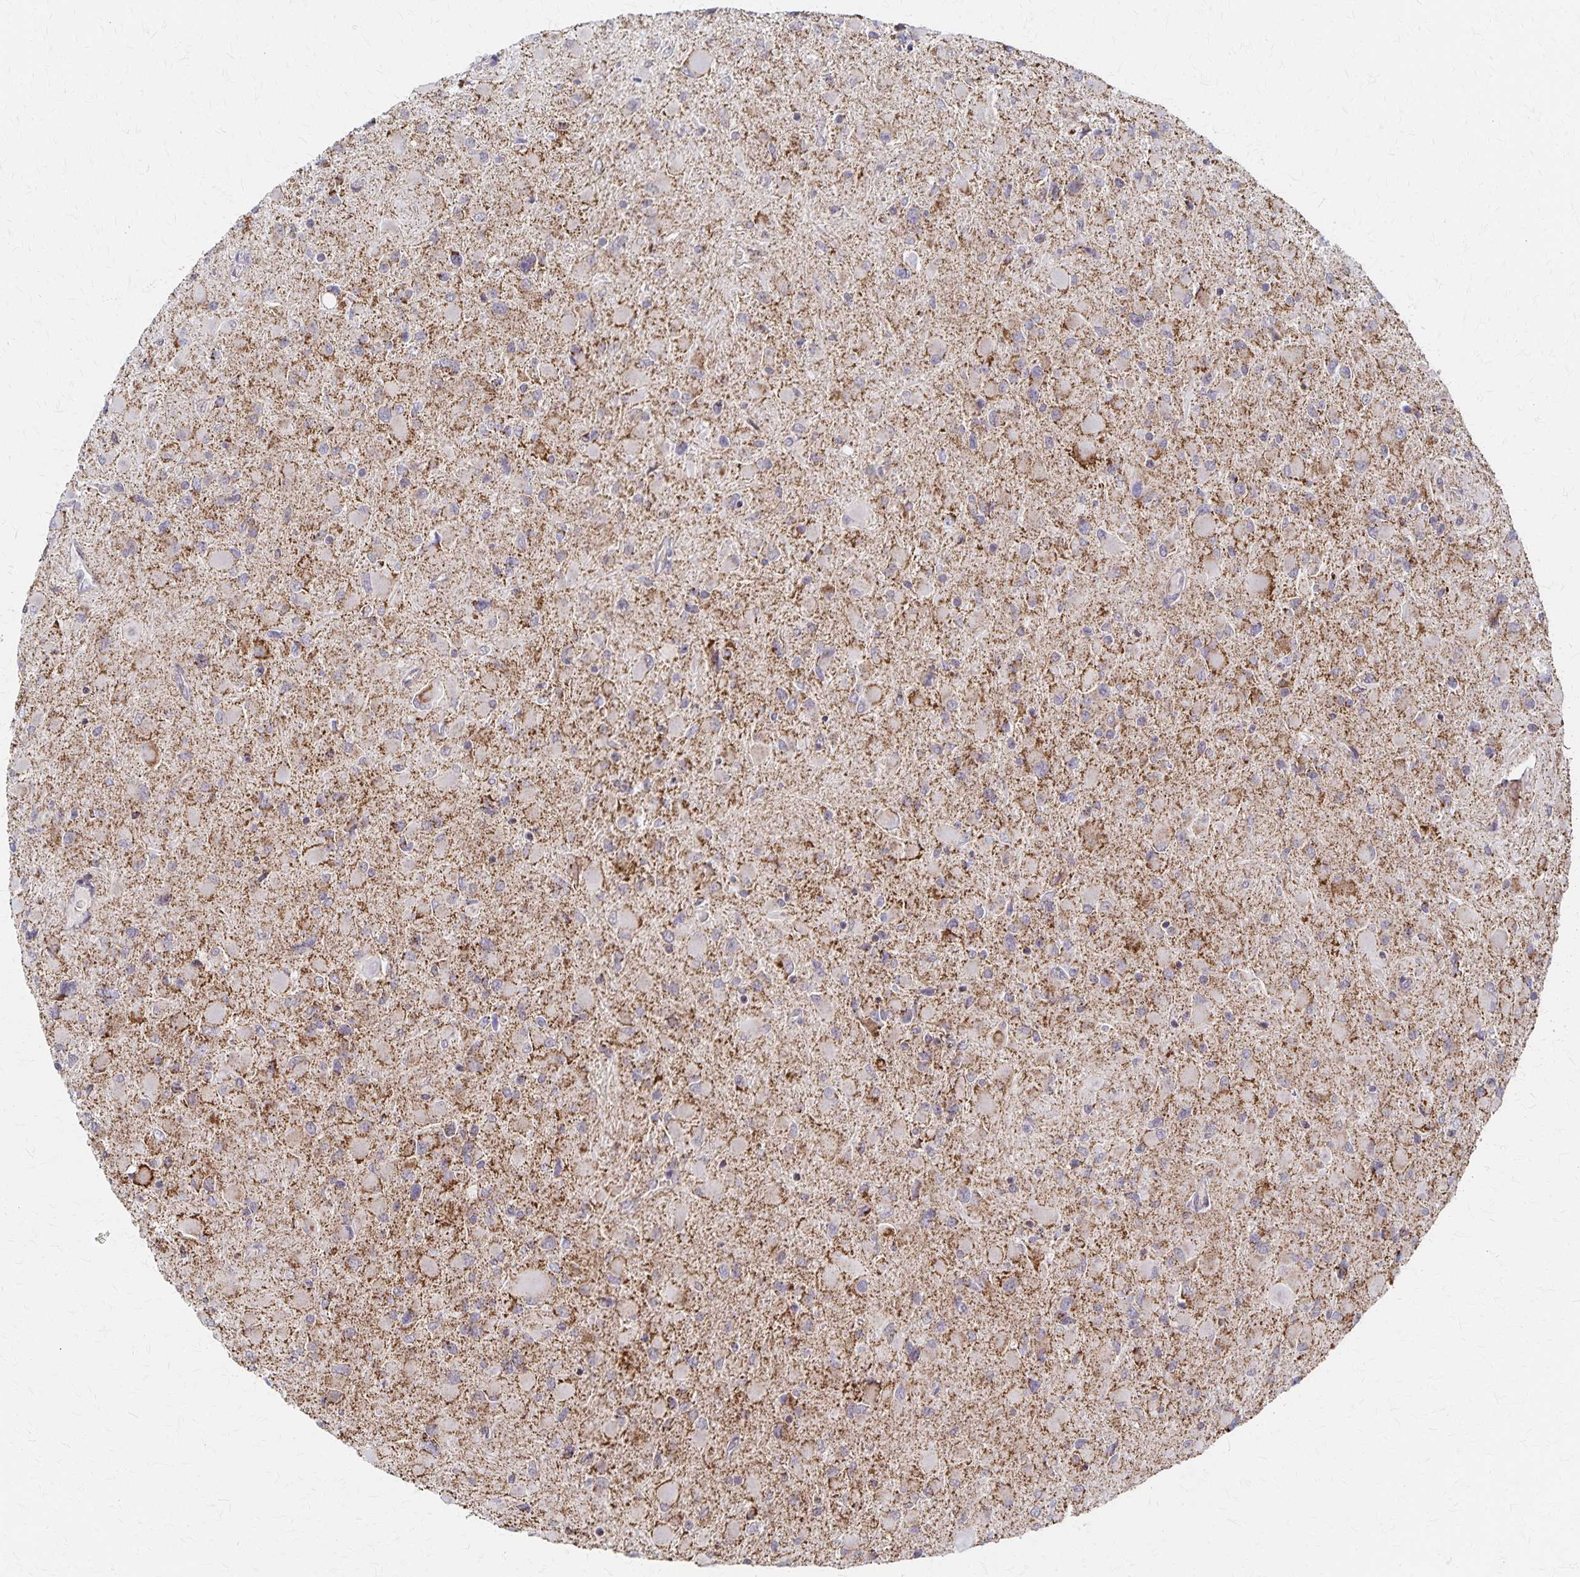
{"staining": {"intensity": "moderate", "quantity": ">75%", "location": "cytoplasmic/membranous"}, "tissue": "glioma", "cell_type": "Tumor cells", "image_type": "cancer", "snomed": [{"axis": "morphology", "description": "Glioma, malignant, High grade"}, {"axis": "topography", "description": "Cerebral cortex"}], "caption": "Malignant glioma (high-grade) stained with DAB IHC demonstrates medium levels of moderate cytoplasmic/membranous staining in approximately >75% of tumor cells. (brown staining indicates protein expression, while blue staining denotes nuclei).", "gene": "DYRK4", "patient": {"sex": "female", "age": 36}}